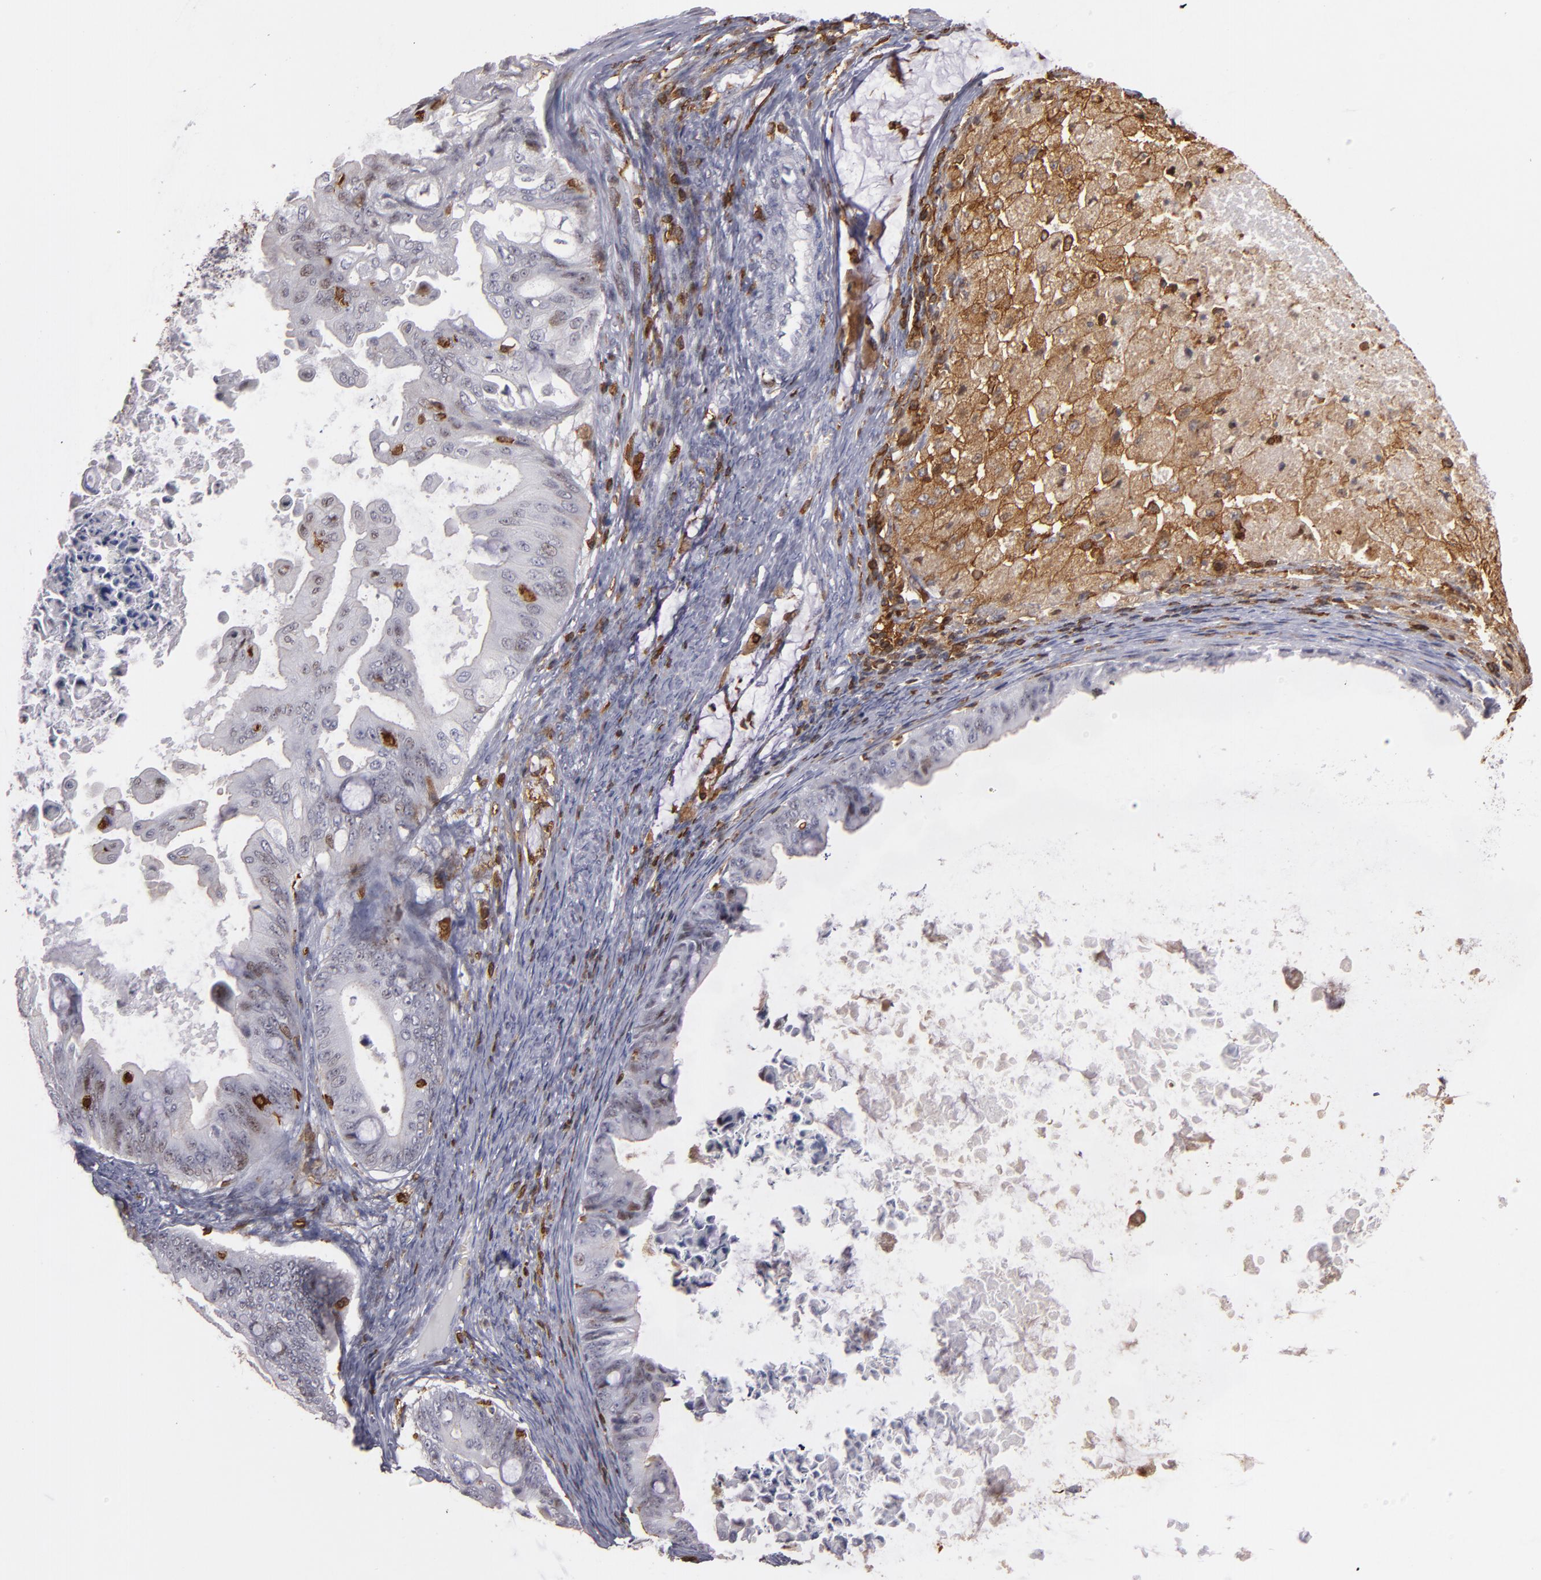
{"staining": {"intensity": "weak", "quantity": "<25%", "location": "nuclear"}, "tissue": "ovarian cancer", "cell_type": "Tumor cells", "image_type": "cancer", "snomed": [{"axis": "morphology", "description": "Cystadenocarcinoma, mucinous, NOS"}, {"axis": "topography", "description": "Ovary"}], "caption": "This is a histopathology image of immunohistochemistry staining of ovarian cancer (mucinous cystadenocarcinoma), which shows no expression in tumor cells. (IHC, brightfield microscopy, high magnification).", "gene": "WAS", "patient": {"sex": "female", "age": 37}}